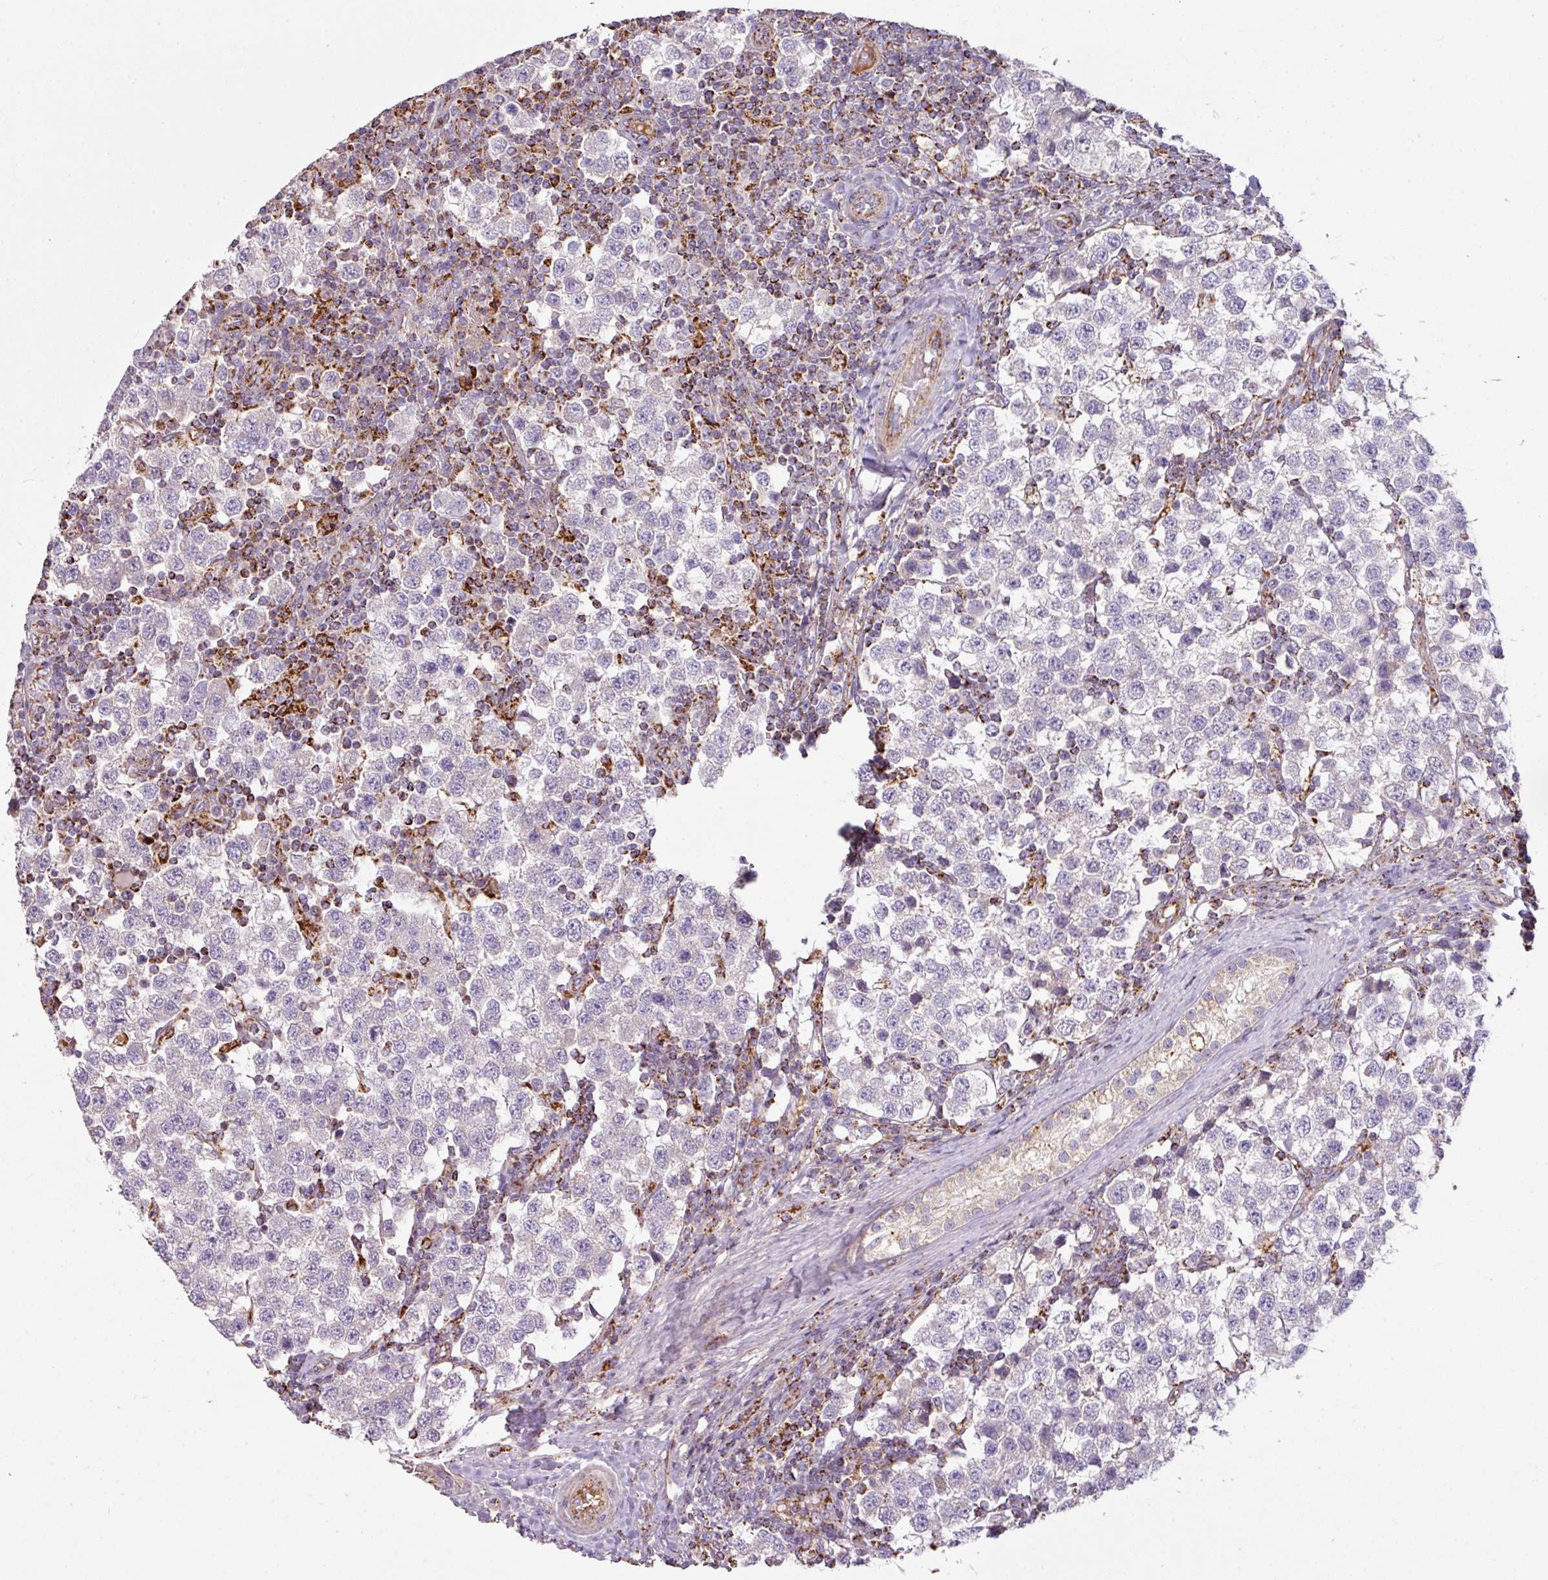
{"staining": {"intensity": "negative", "quantity": "none", "location": "none"}, "tissue": "testis cancer", "cell_type": "Tumor cells", "image_type": "cancer", "snomed": [{"axis": "morphology", "description": "Seminoma, NOS"}, {"axis": "topography", "description": "Testis"}], "caption": "This is an IHC photomicrograph of human testis cancer. There is no positivity in tumor cells.", "gene": "SQOR", "patient": {"sex": "male", "age": 34}}